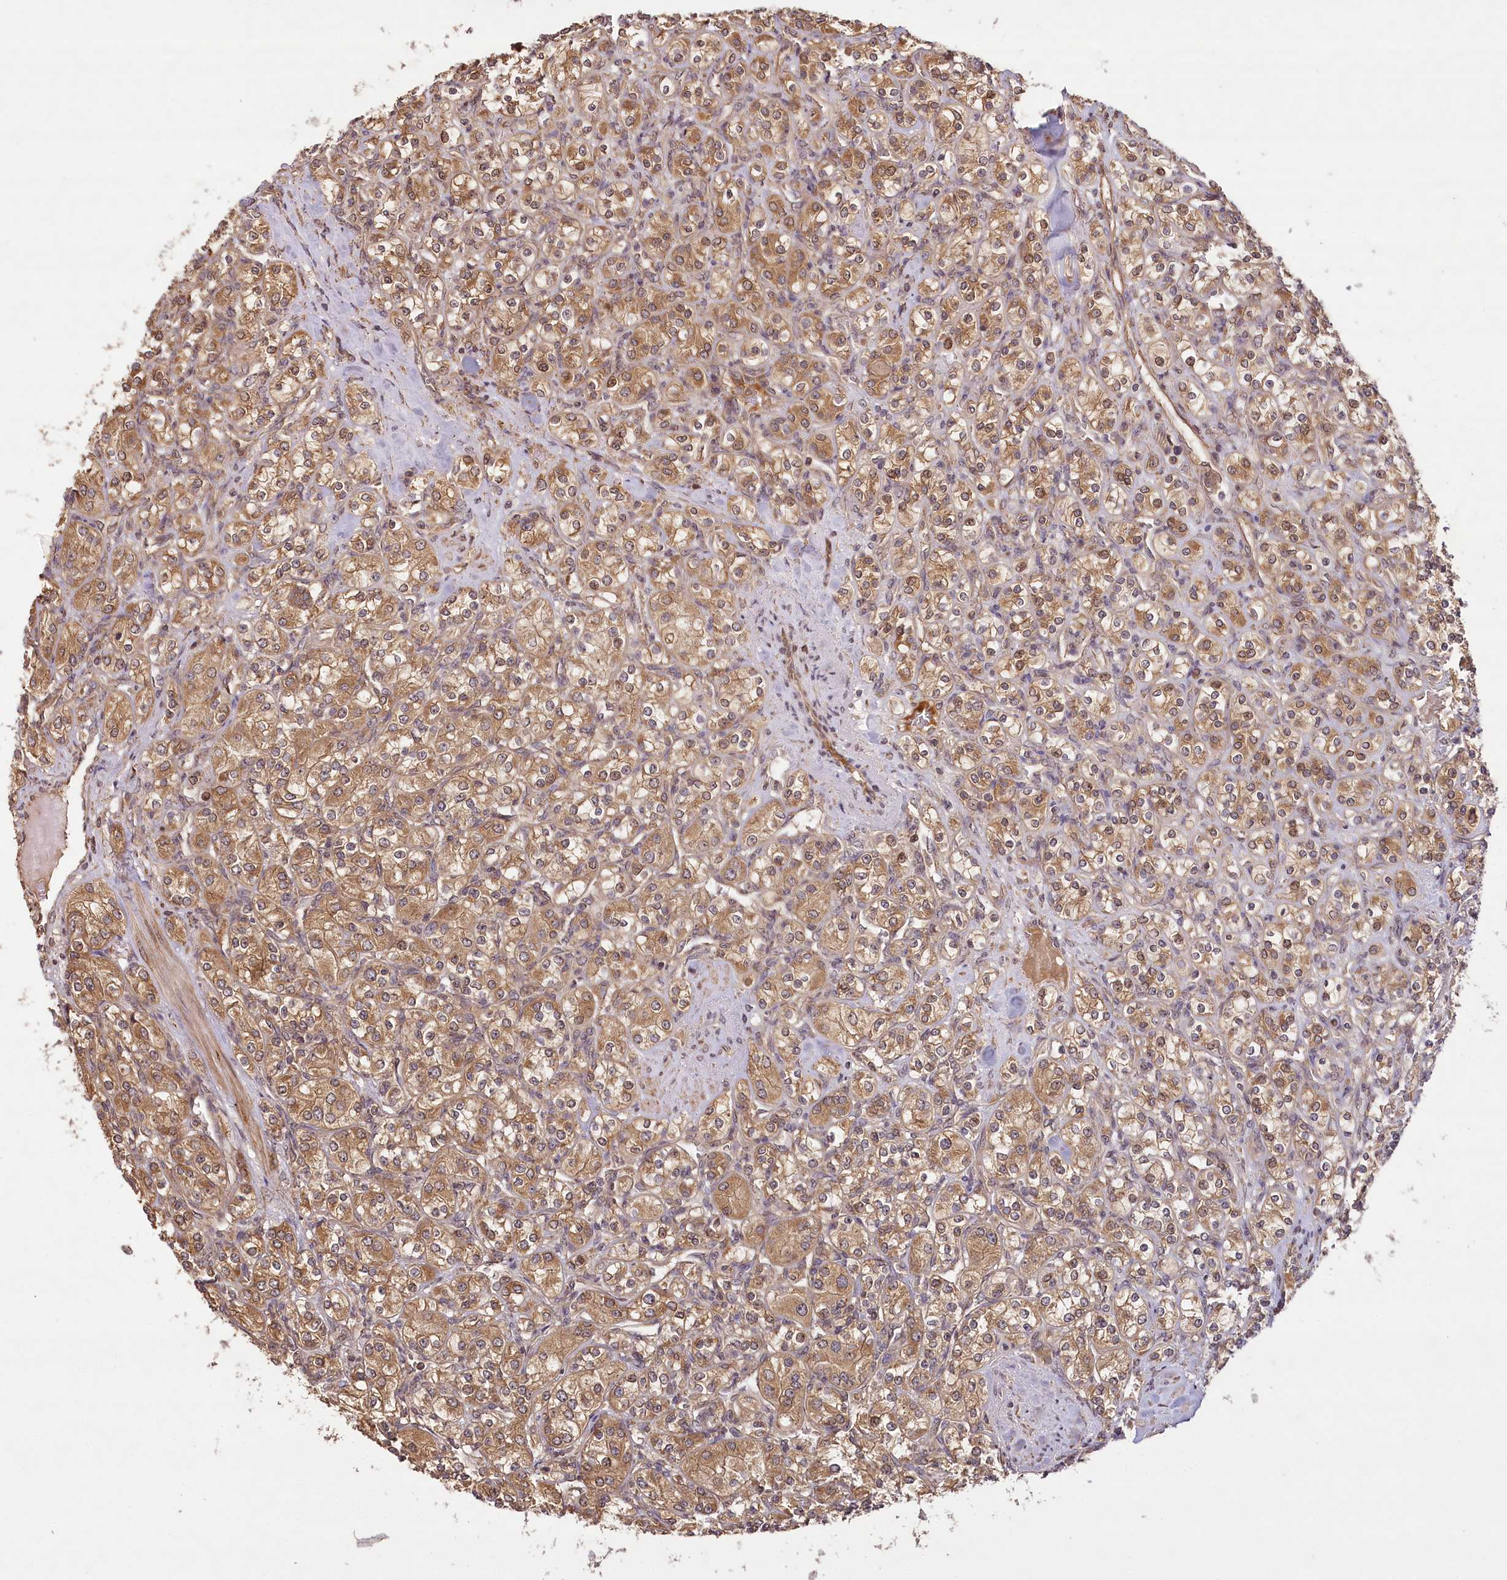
{"staining": {"intensity": "moderate", "quantity": ">75%", "location": "cytoplasmic/membranous"}, "tissue": "renal cancer", "cell_type": "Tumor cells", "image_type": "cancer", "snomed": [{"axis": "morphology", "description": "Adenocarcinoma, NOS"}, {"axis": "topography", "description": "Kidney"}], "caption": "Renal cancer (adenocarcinoma) stained for a protein (brown) displays moderate cytoplasmic/membranous positive staining in about >75% of tumor cells.", "gene": "LSS", "patient": {"sex": "male", "age": 77}}